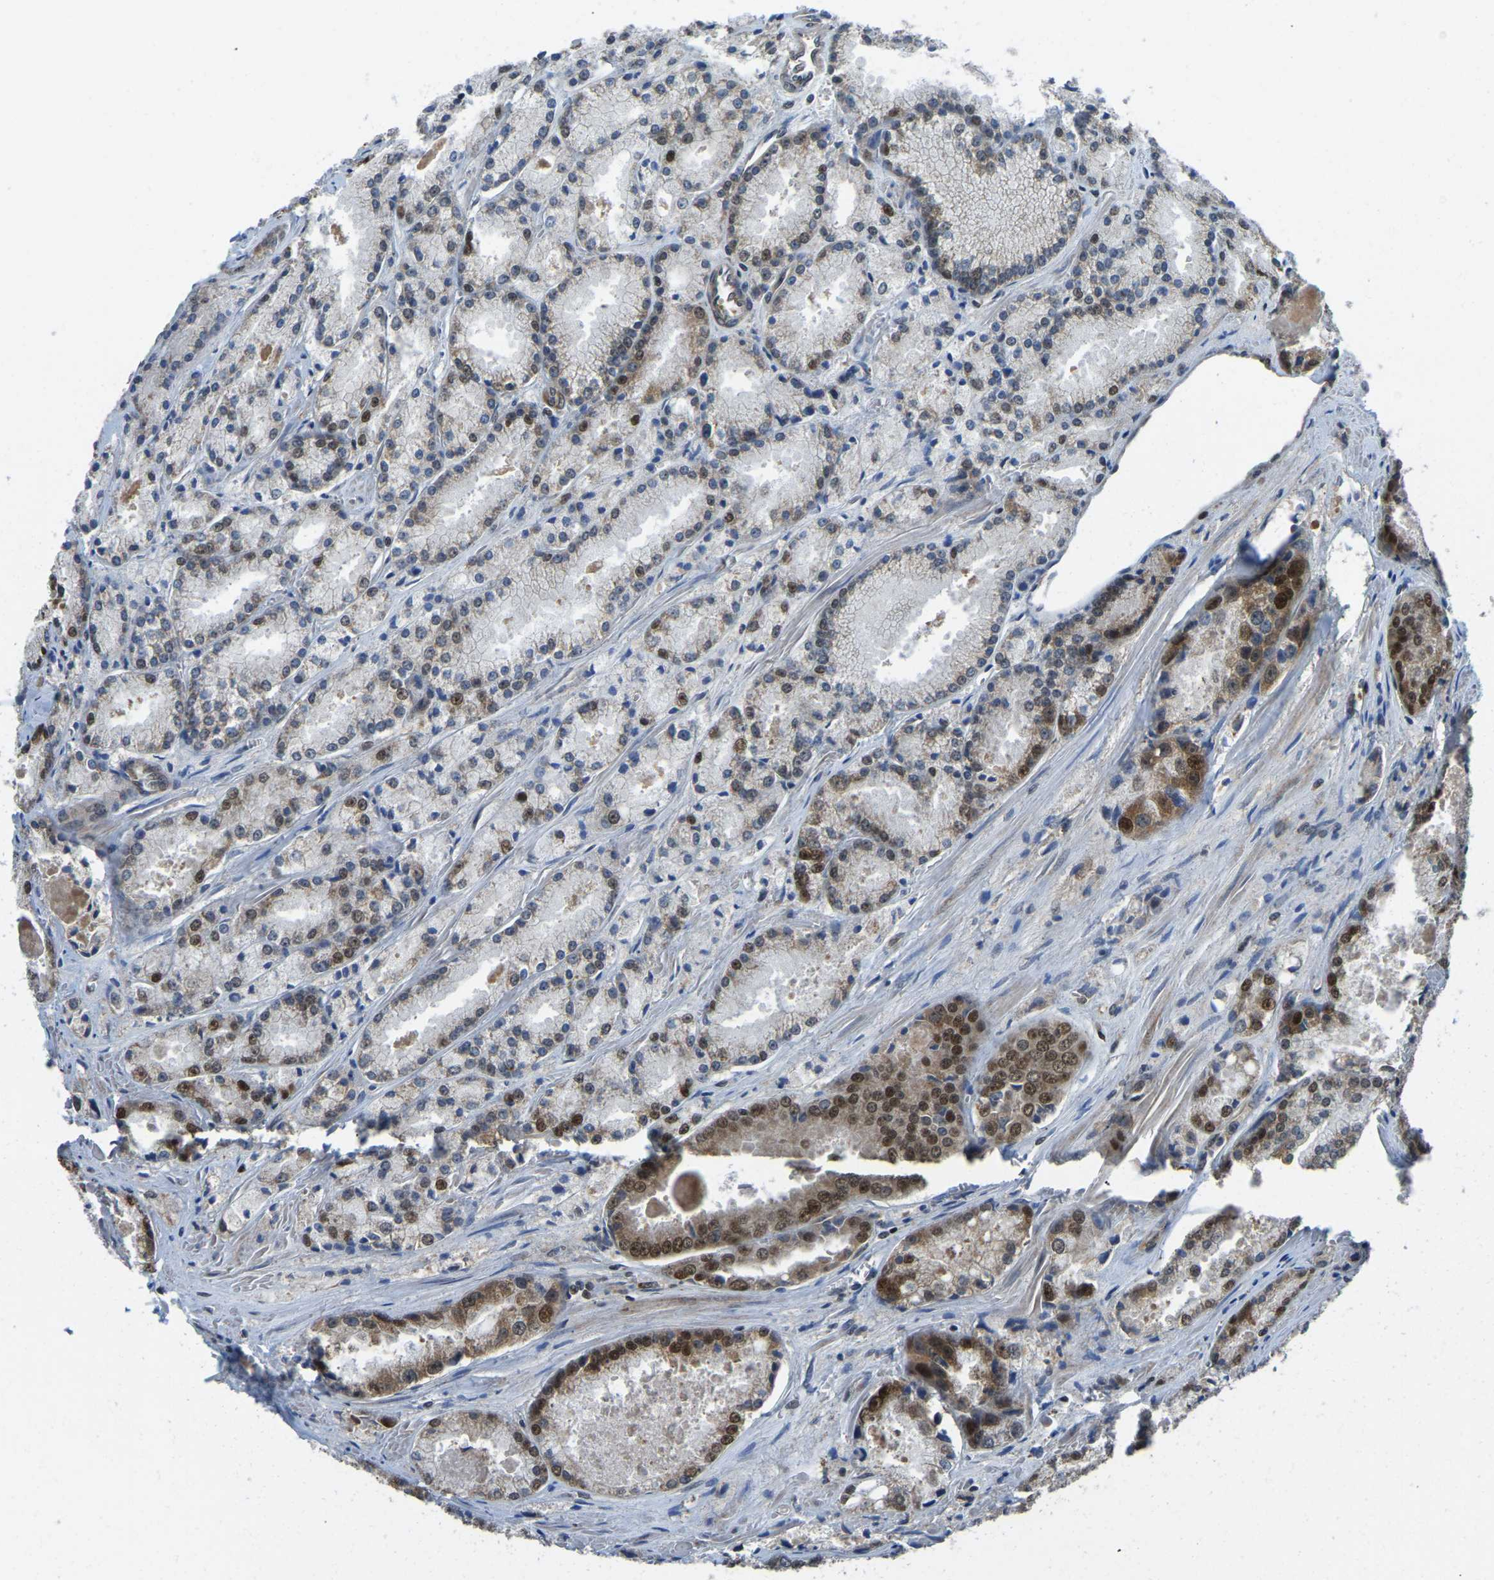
{"staining": {"intensity": "moderate", "quantity": "25%-75%", "location": "cytoplasmic/membranous,nuclear"}, "tissue": "prostate cancer", "cell_type": "Tumor cells", "image_type": "cancer", "snomed": [{"axis": "morphology", "description": "Adenocarcinoma, Low grade"}, {"axis": "topography", "description": "Prostate"}], "caption": "An image of prostate cancer stained for a protein displays moderate cytoplasmic/membranous and nuclear brown staining in tumor cells.", "gene": "DFFA", "patient": {"sex": "male", "age": 64}}